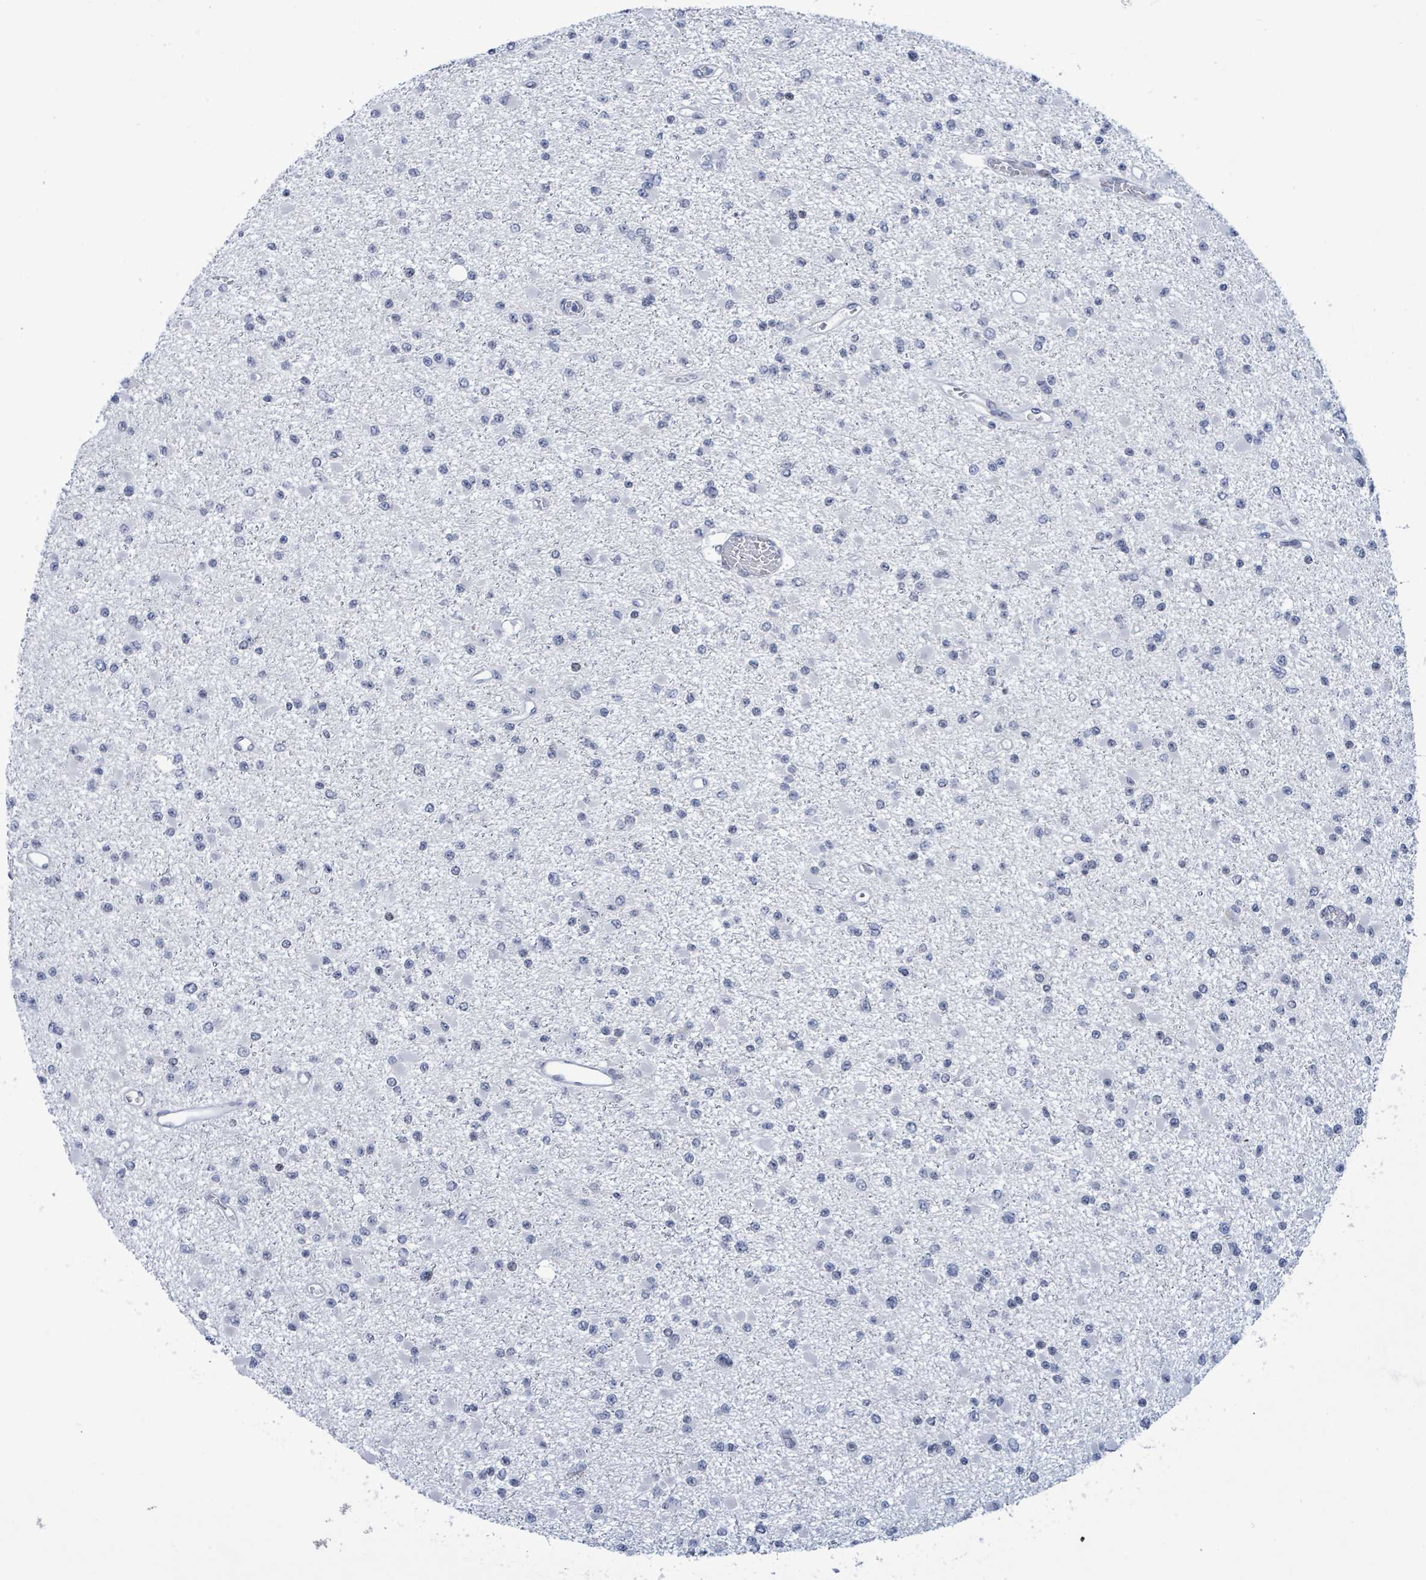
{"staining": {"intensity": "negative", "quantity": "none", "location": "none"}, "tissue": "glioma", "cell_type": "Tumor cells", "image_type": "cancer", "snomed": [{"axis": "morphology", "description": "Glioma, malignant, Low grade"}, {"axis": "topography", "description": "Brain"}], "caption": "This is an immunohistochemistry micrograph of human malignant low-grade glioma. There is no positivity in tumor cells.", "gene": "NTN3", "patient": {"sex": "female", "age": 22}}